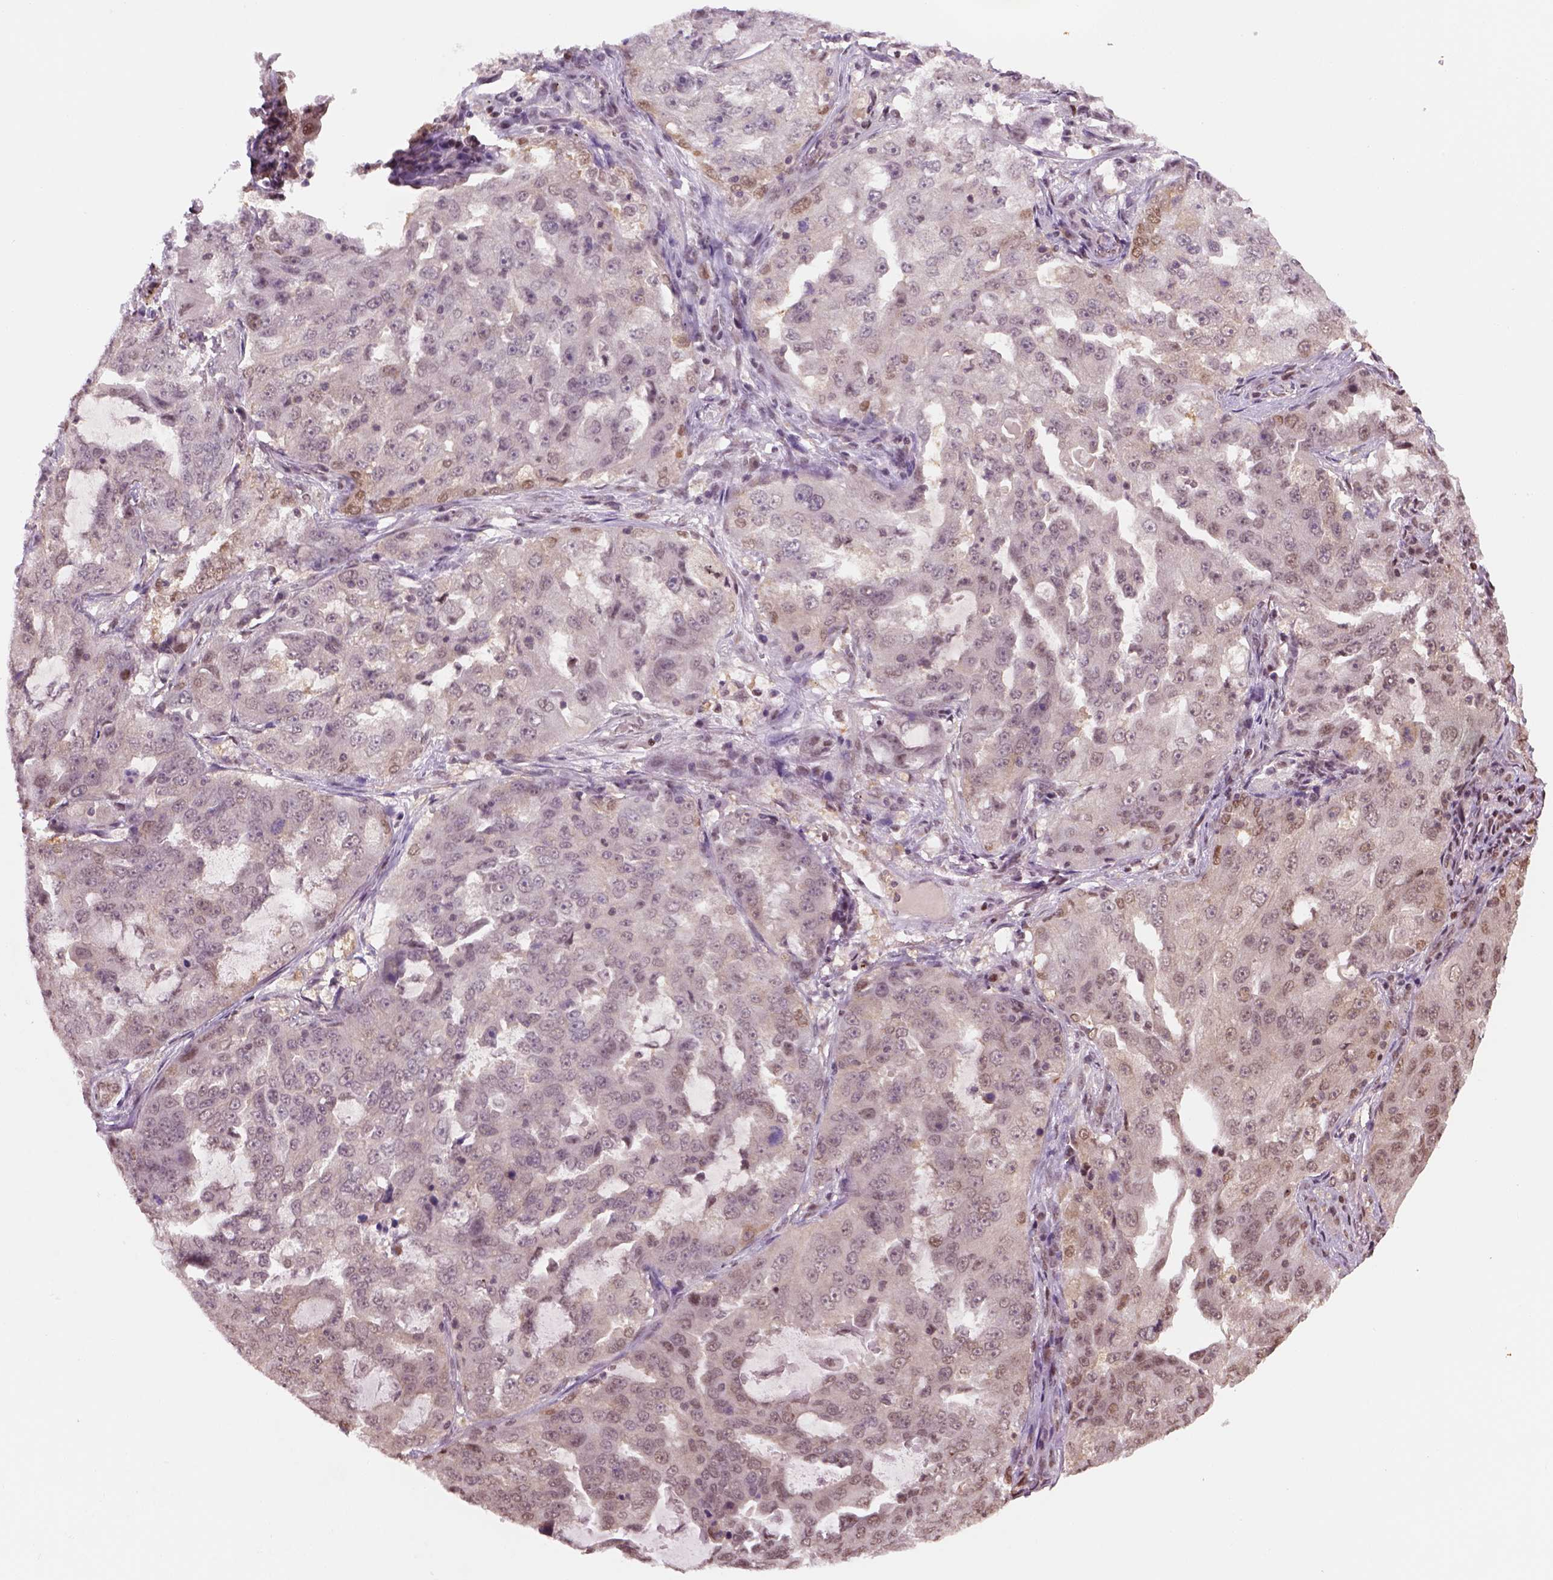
{"staining": {"intensity": "weak", "quantity": "<25%", "location": "nuclear"}, "tissue": "lung cancer", "cell_type": "Tumor cells", "image_type": "cancer", "snomed": [{"axis": "morphology", "description": "Adenocarcinoma, NOS"}, {"axis": "topography", "description": "Lung"}], "caption": "Tumor cells show no significant staining in lung cancer.", "gene": "GOT1", "patient": {"sex": "female", "age": 61}}